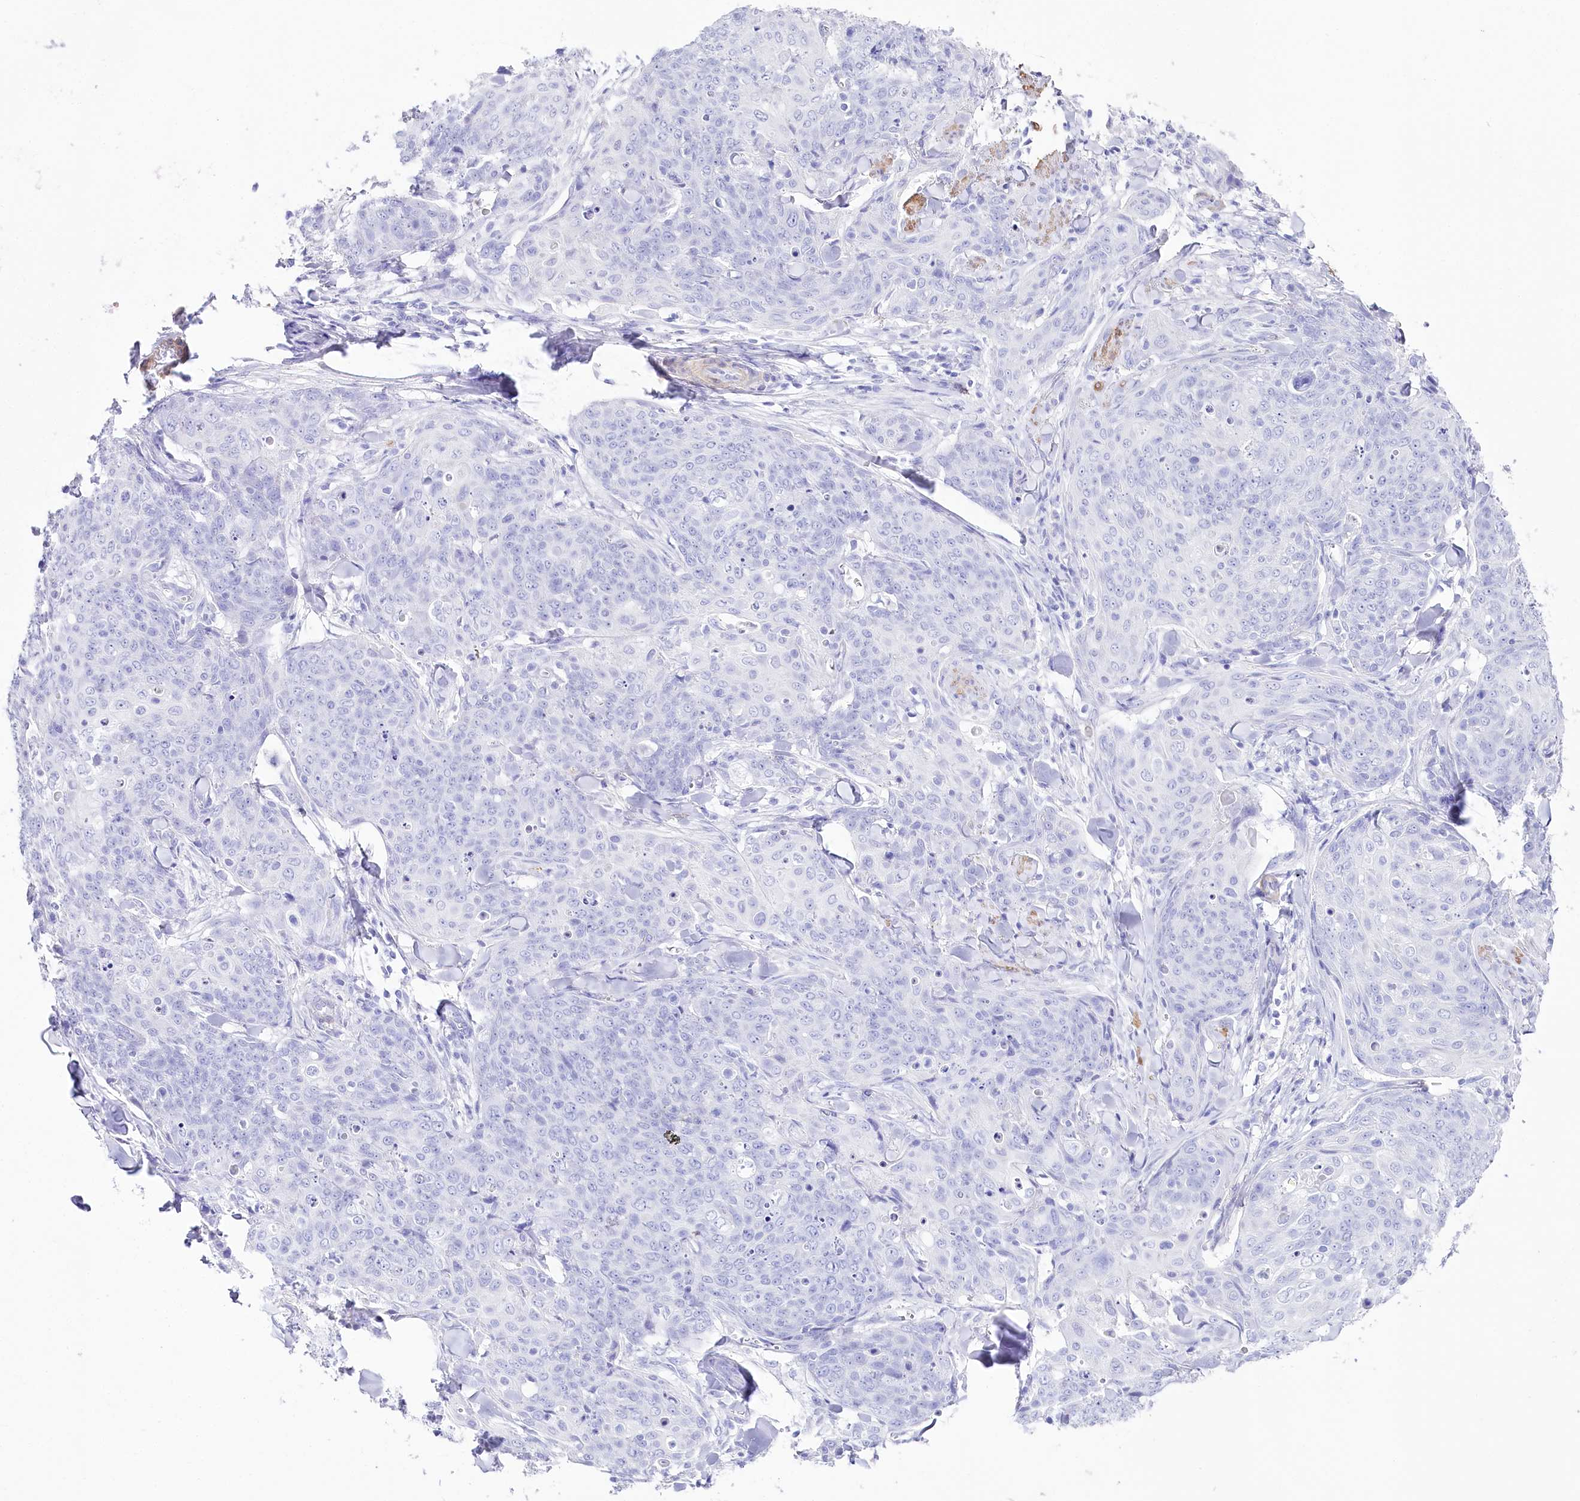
{"staining": {"intensity": "negative", "quantity": "none", "location": "none"}, "tissue": "skin cancer", "cell_type": "Tumor cells", "image_type": "cancer", "snomed": [{"axis": "morphology", "description": "Squamous cell carcinoma, NOS"}, {"axis": "topography", "description": "Skin"}, {"axis": "topography", "description": "Vulva"}], "caption": "Tumor cells show no significant protein staining in skin squamous cell carcinoma. Brightfield microscopy of immunohistochemistry stained with DAB (brown) and hematoxylin (blue), captured at high magnification.", "gene": "CSN3", "patient": {"sex": "female", "age": 85}}